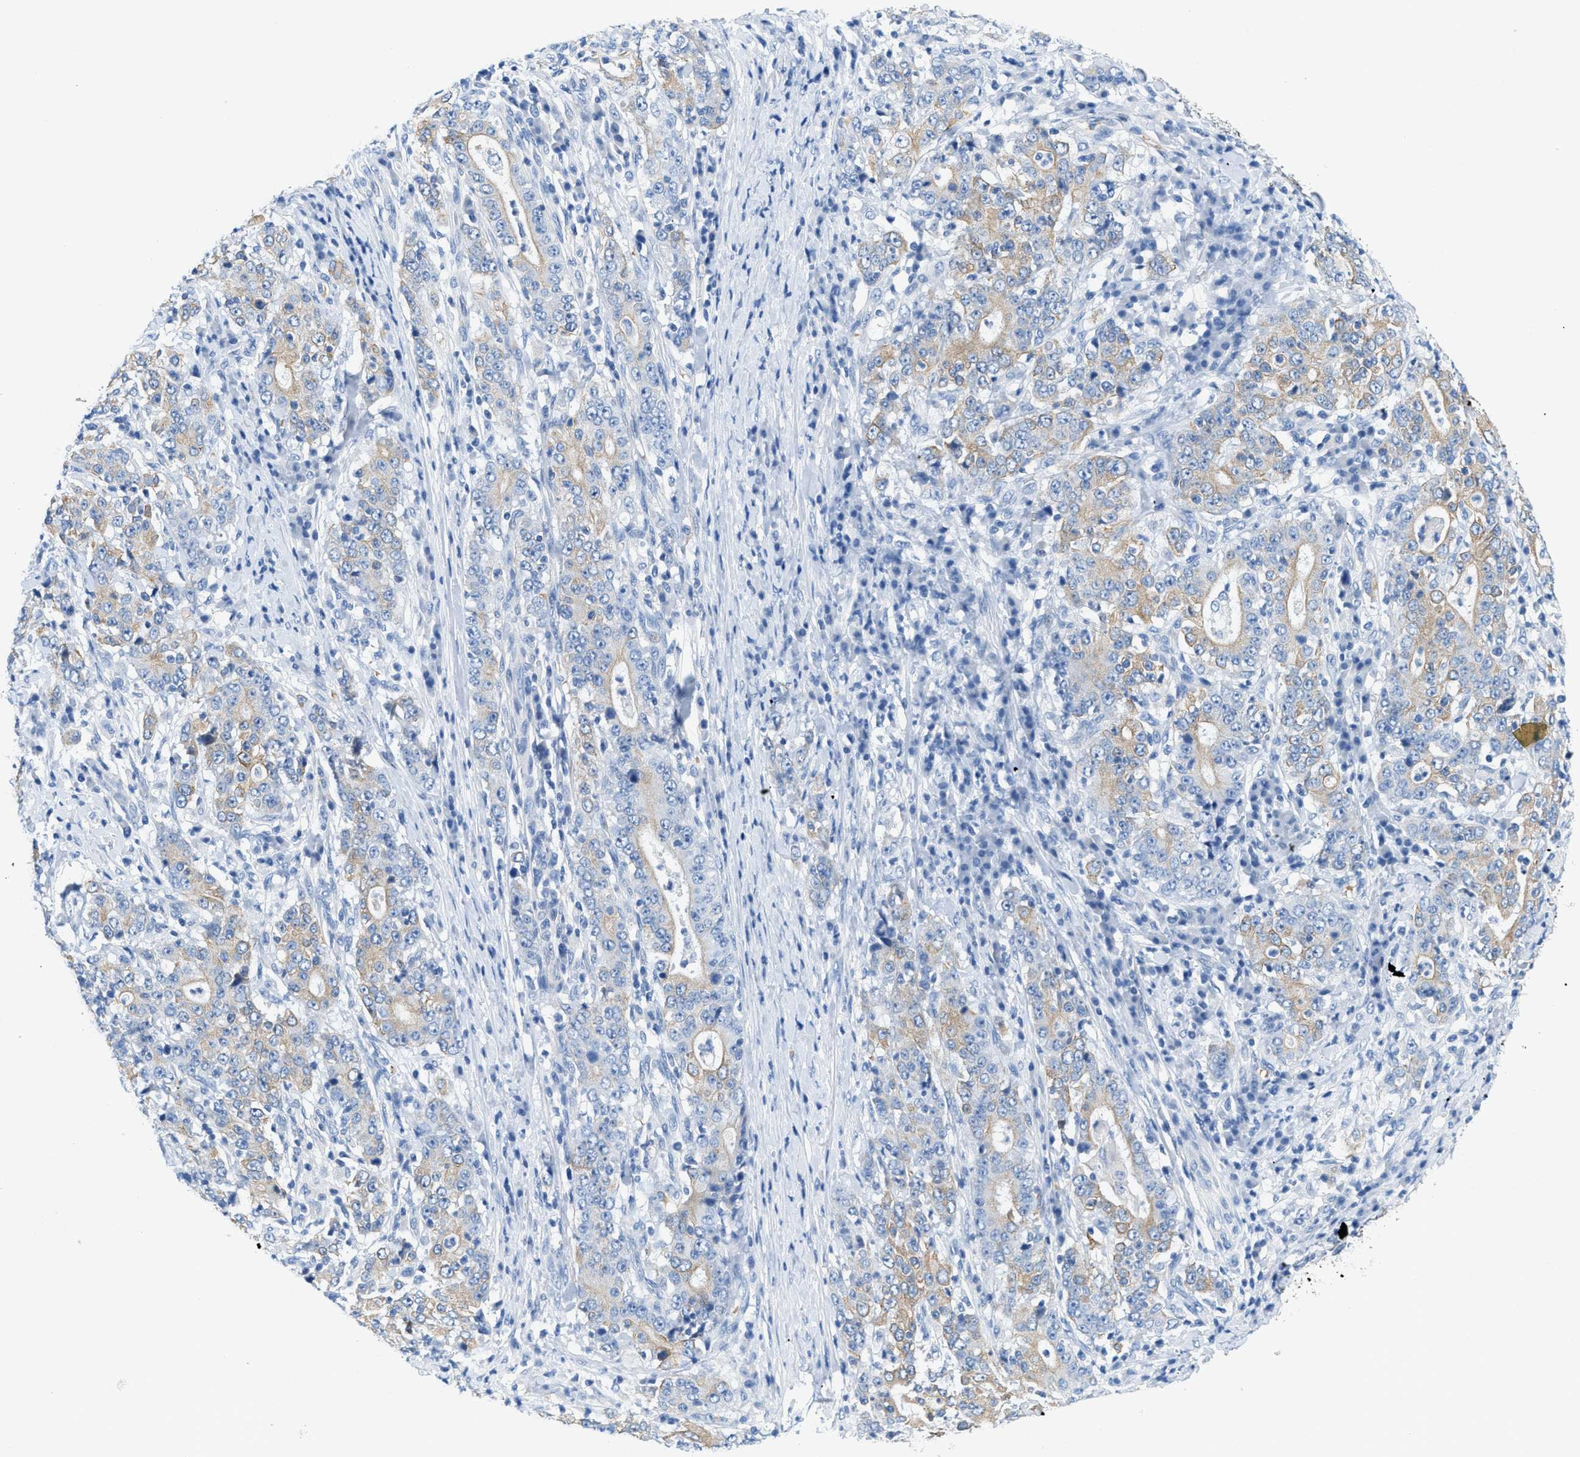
{"staining": {"intensity": "weak", "quantity": "25%-75%", "location": "cytoplasmic/membranous"}, "tissue": "stomach cancer", "cell_type": "Tumor cells", "image_type": "cancer", "snomed": [{"axis": "morphology", "description": "Normal tissue, NOS"}, {"axis": "morphology", "description": "Adenocarcinoma, NOS"}, {"axis": "topography", "description": "Stomach, upper"}, {"axis": "topography", "description": "Stomach"}], "caption": "An image of stomach cancer stained for a protein demonstrates weak cytoplasmic/membranous brown staining in tumor cells. The protein of interest is stained brown, and the nuclei are stained in blue (DAB IHC with brightfield microscopy, high magnification).", "gene": "BPGM", "patient": {"sex": "male", "age": 59}}